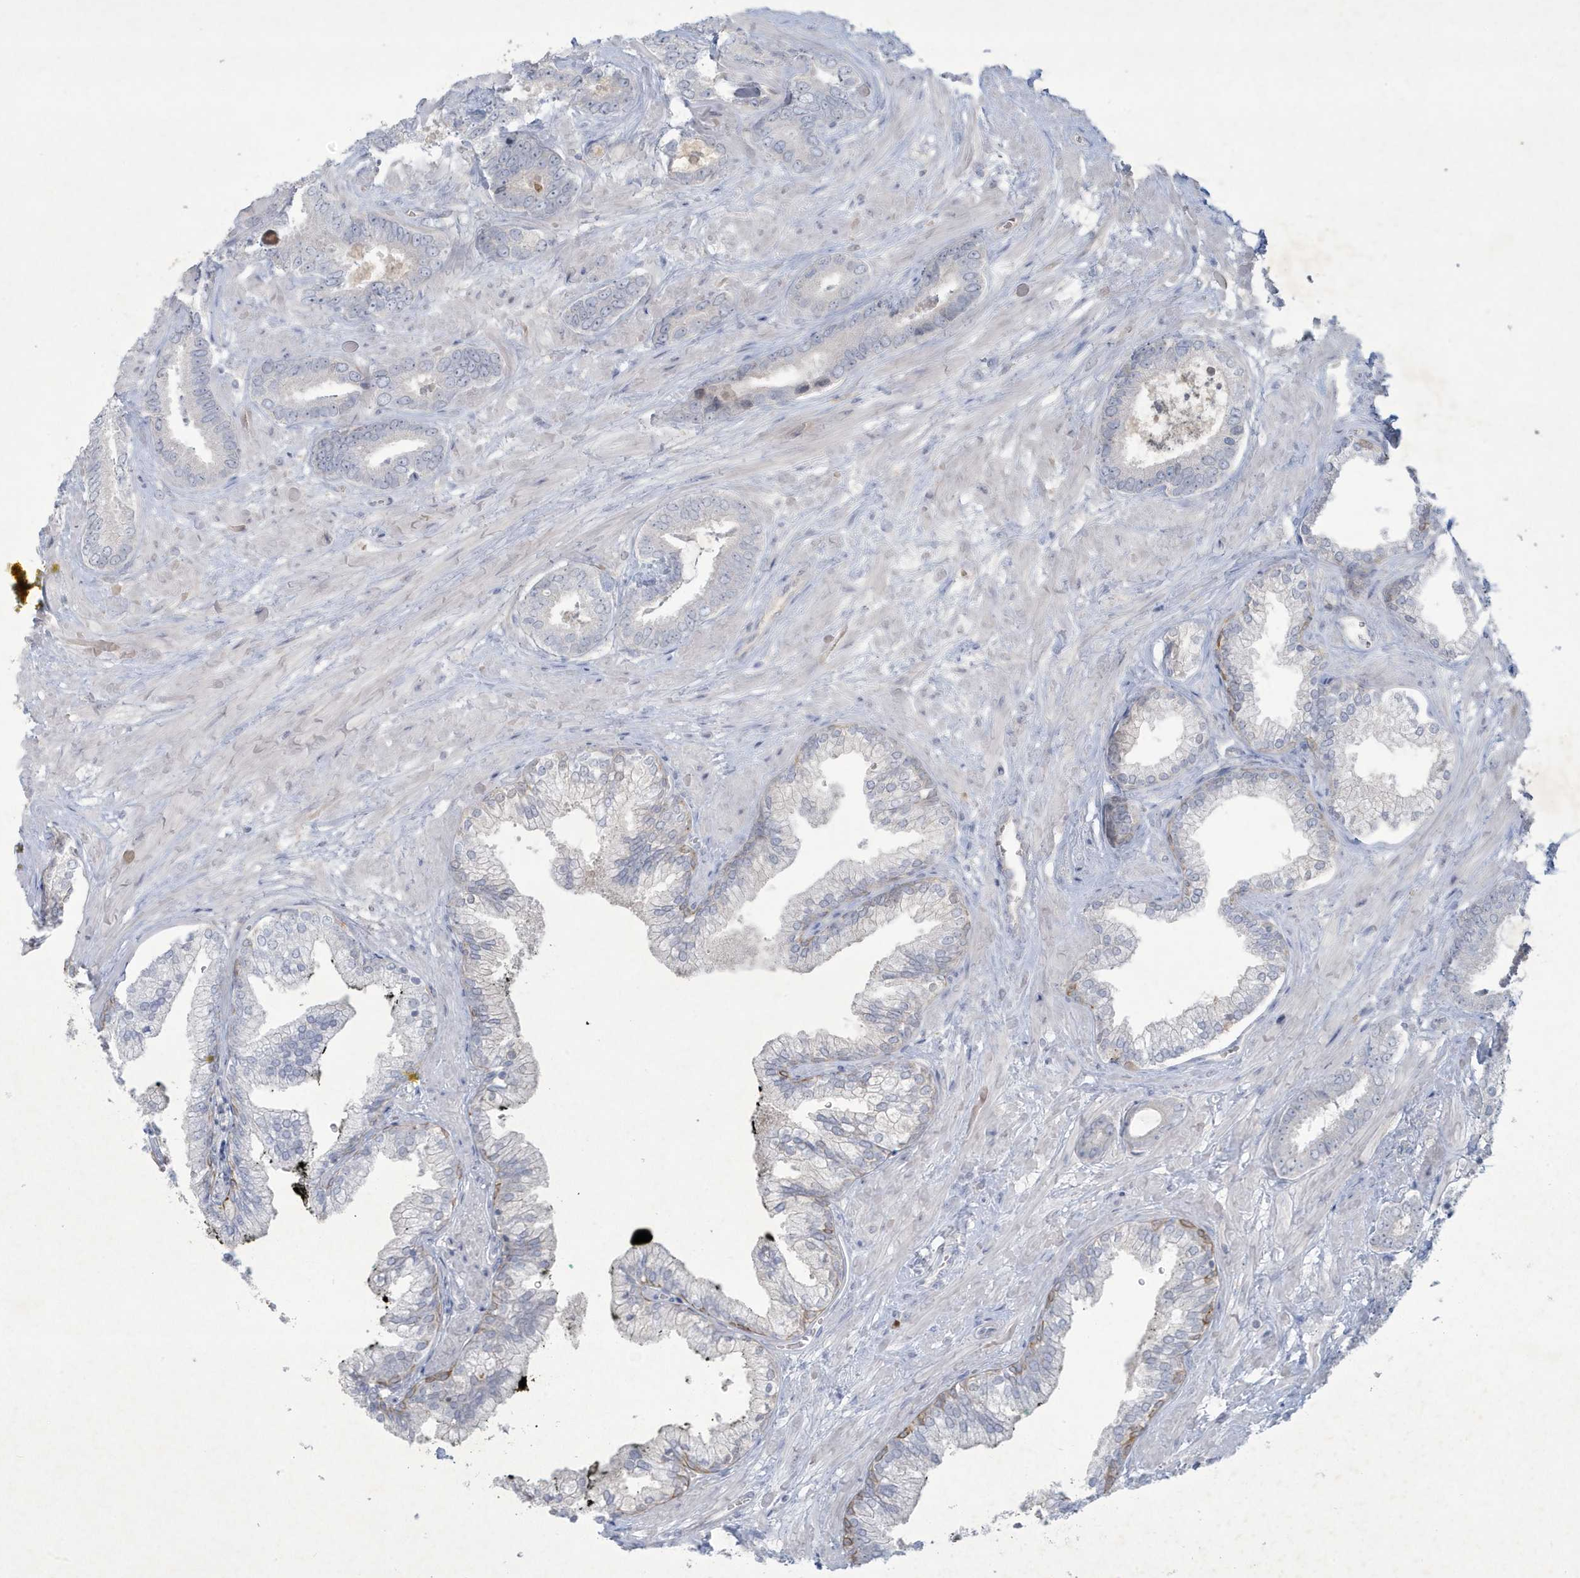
{"staining": {"intensity": "negative", "quantity": "none", "location": "none"}, "tissue": "prostate cancer", "cell_type": "Tumor cells", "image_type": "cancer", "snomed": [{"axis": "morphology", "description": "Adenocarcinoma, Low grade"}, {"axis": "topography", "description": "Prostate"}], "caption": "Immunohistochemistry photomicrograph of neoplastic tissue: low-grade adenocarcinoma (prostate) stained with DAB demonstrates no significant protein staining in tumor cells. (Stains: DAB (3,3'-diaminobenzidine) immunohistochemistry with hematoxylin counter stain, Microscopy: brightfield microscopy at high magnification).", "gene": "CCDC24", "patient": {"sex": "male", "age": 71}}